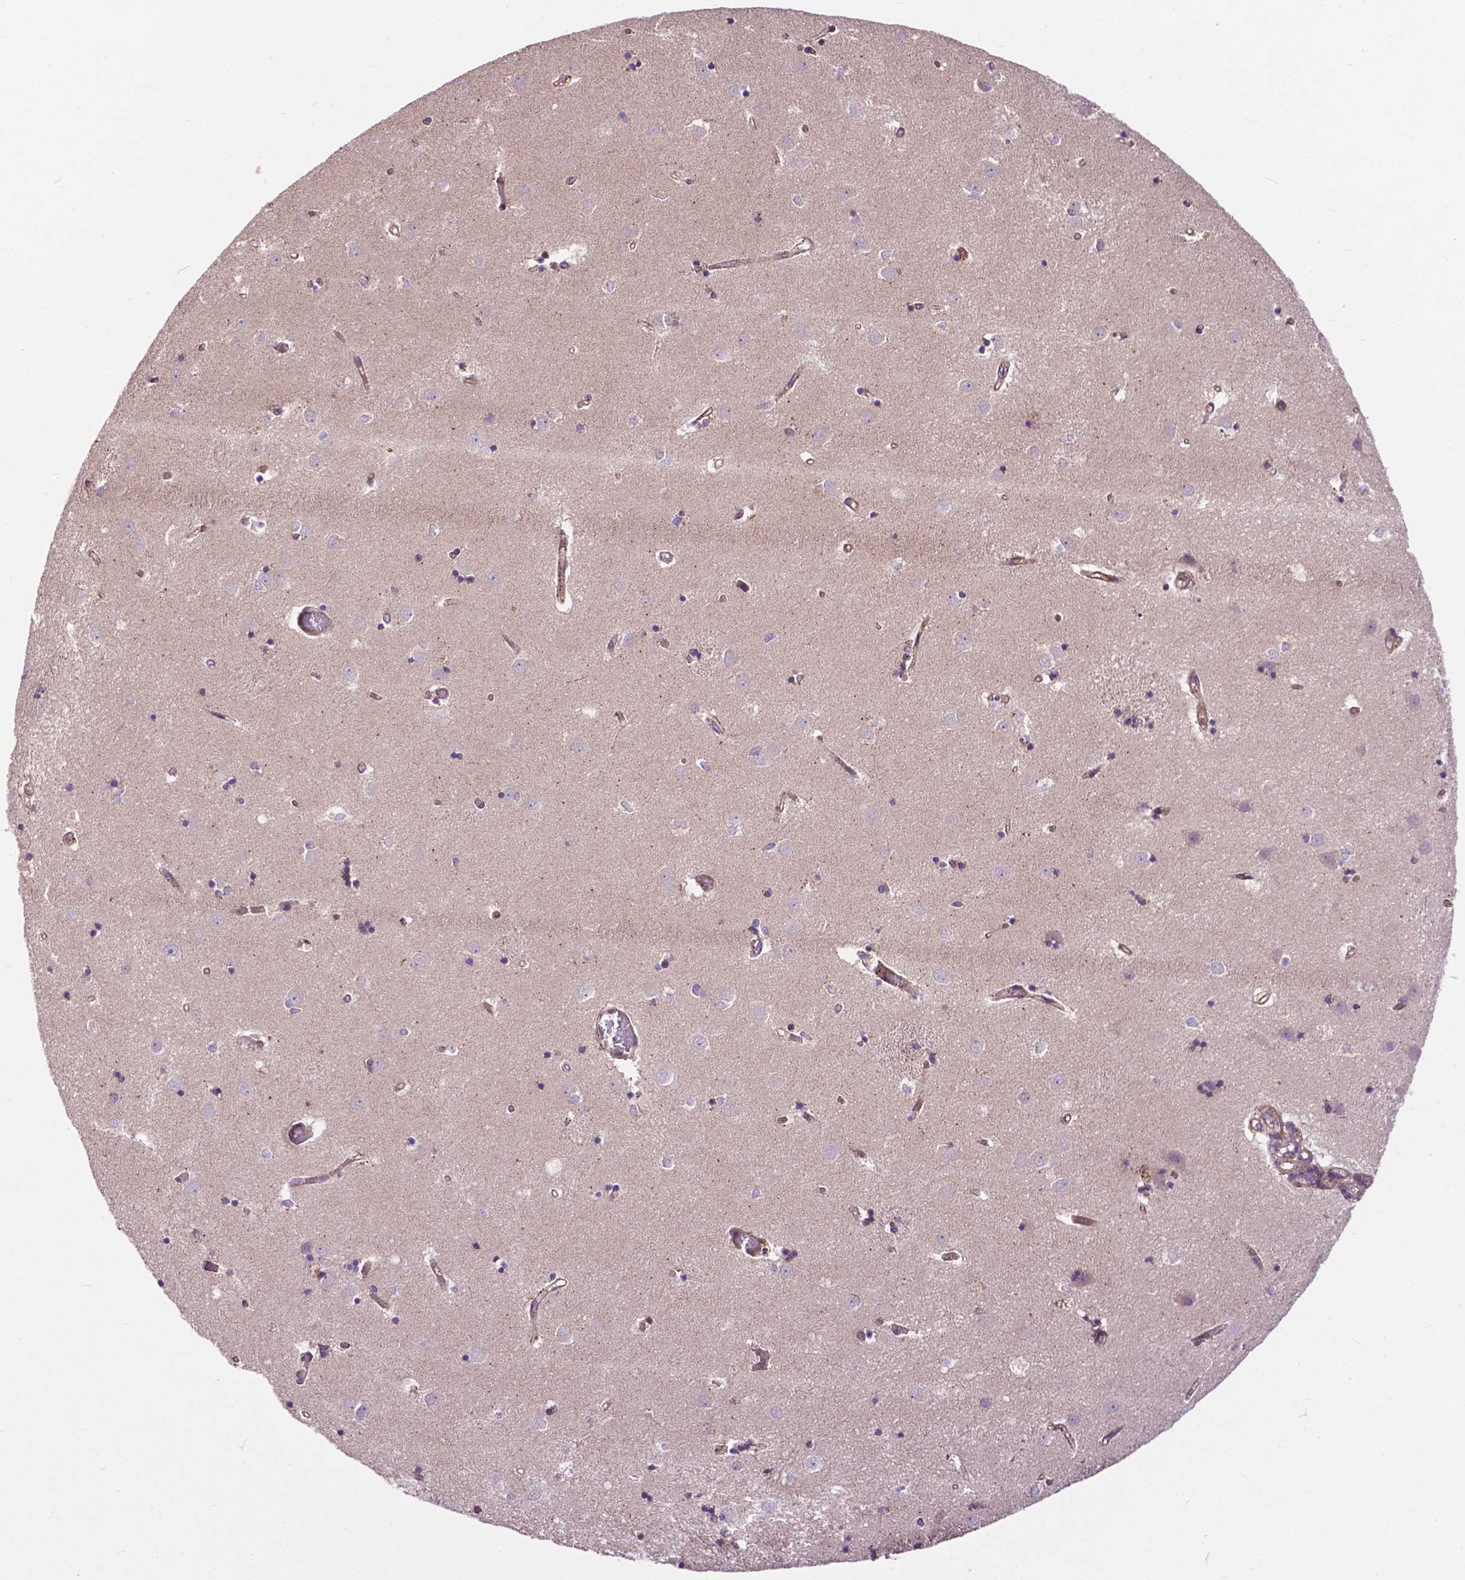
{"staining": {"intensity": "negative", "quantity": "none", "location": "none"}, "tissue": "caudate", "cell_type": "Glial cells", "image_type": "normal", "snomed": [{"axis": "morphology", "description": "Normal tissue, NOS"}, {"axis": "topography", "description": "Lateral ventricle wall"}], "caption": "This is an immunohistochemistry image of normal human caudate. There is no expression in glial cells.", "gene": "CHMP4A", "patient": {"sex": "male", "age": 54}}